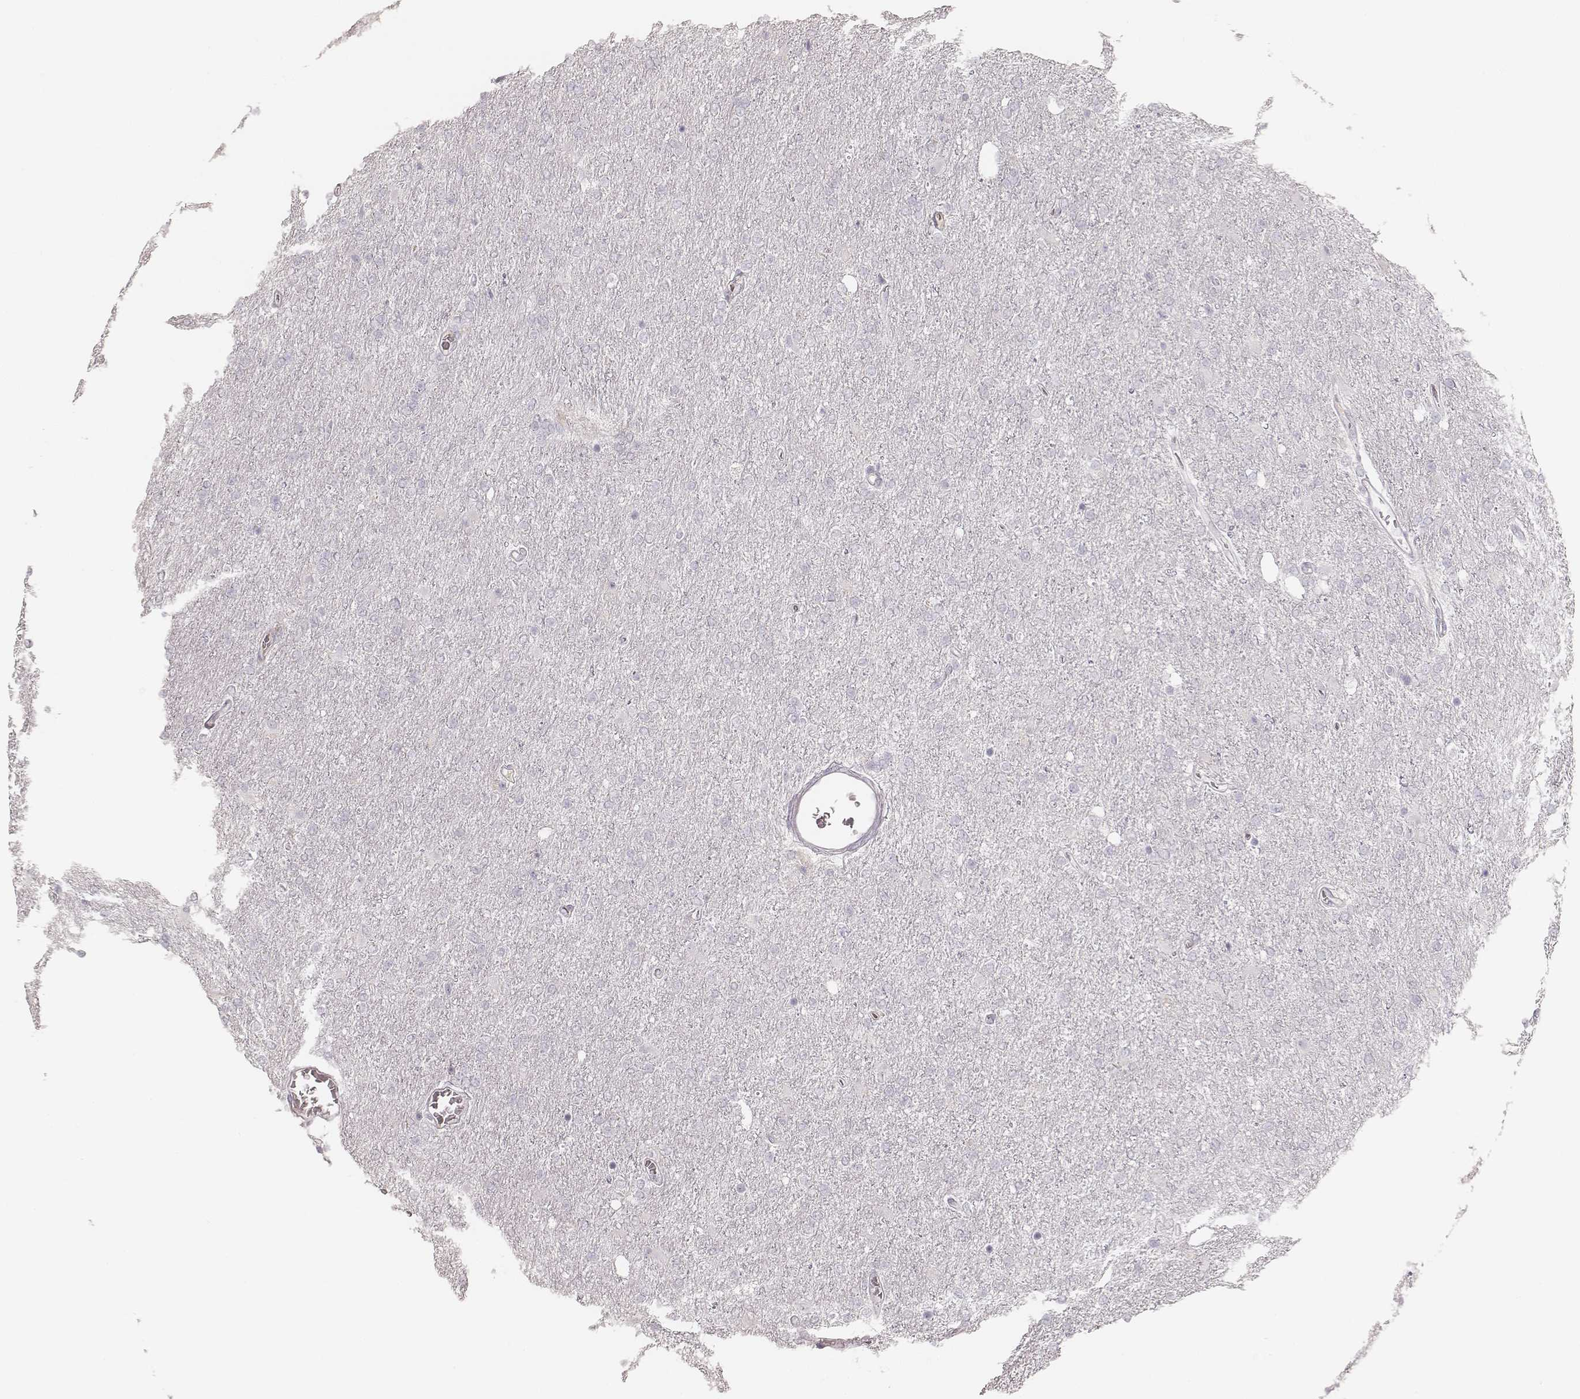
{"staining": {"intensity": "negative", "quantity": "none", "location": "none"}, "tissue": "glioma", "cell_type": "Tumor cells", "image_type": "cancer", "snomed": [{"axis": "morphology", "description": "Glioma, malignant, High grade"}, {"axis": "topography", "description": "Cerebral cortex"}], "caption": "Immunohistochemistry (IHC) of human glioma exhibits no expression in tumor cells.", "gene": "KRT31", "patient": {"sex": "male", "age": 70}}